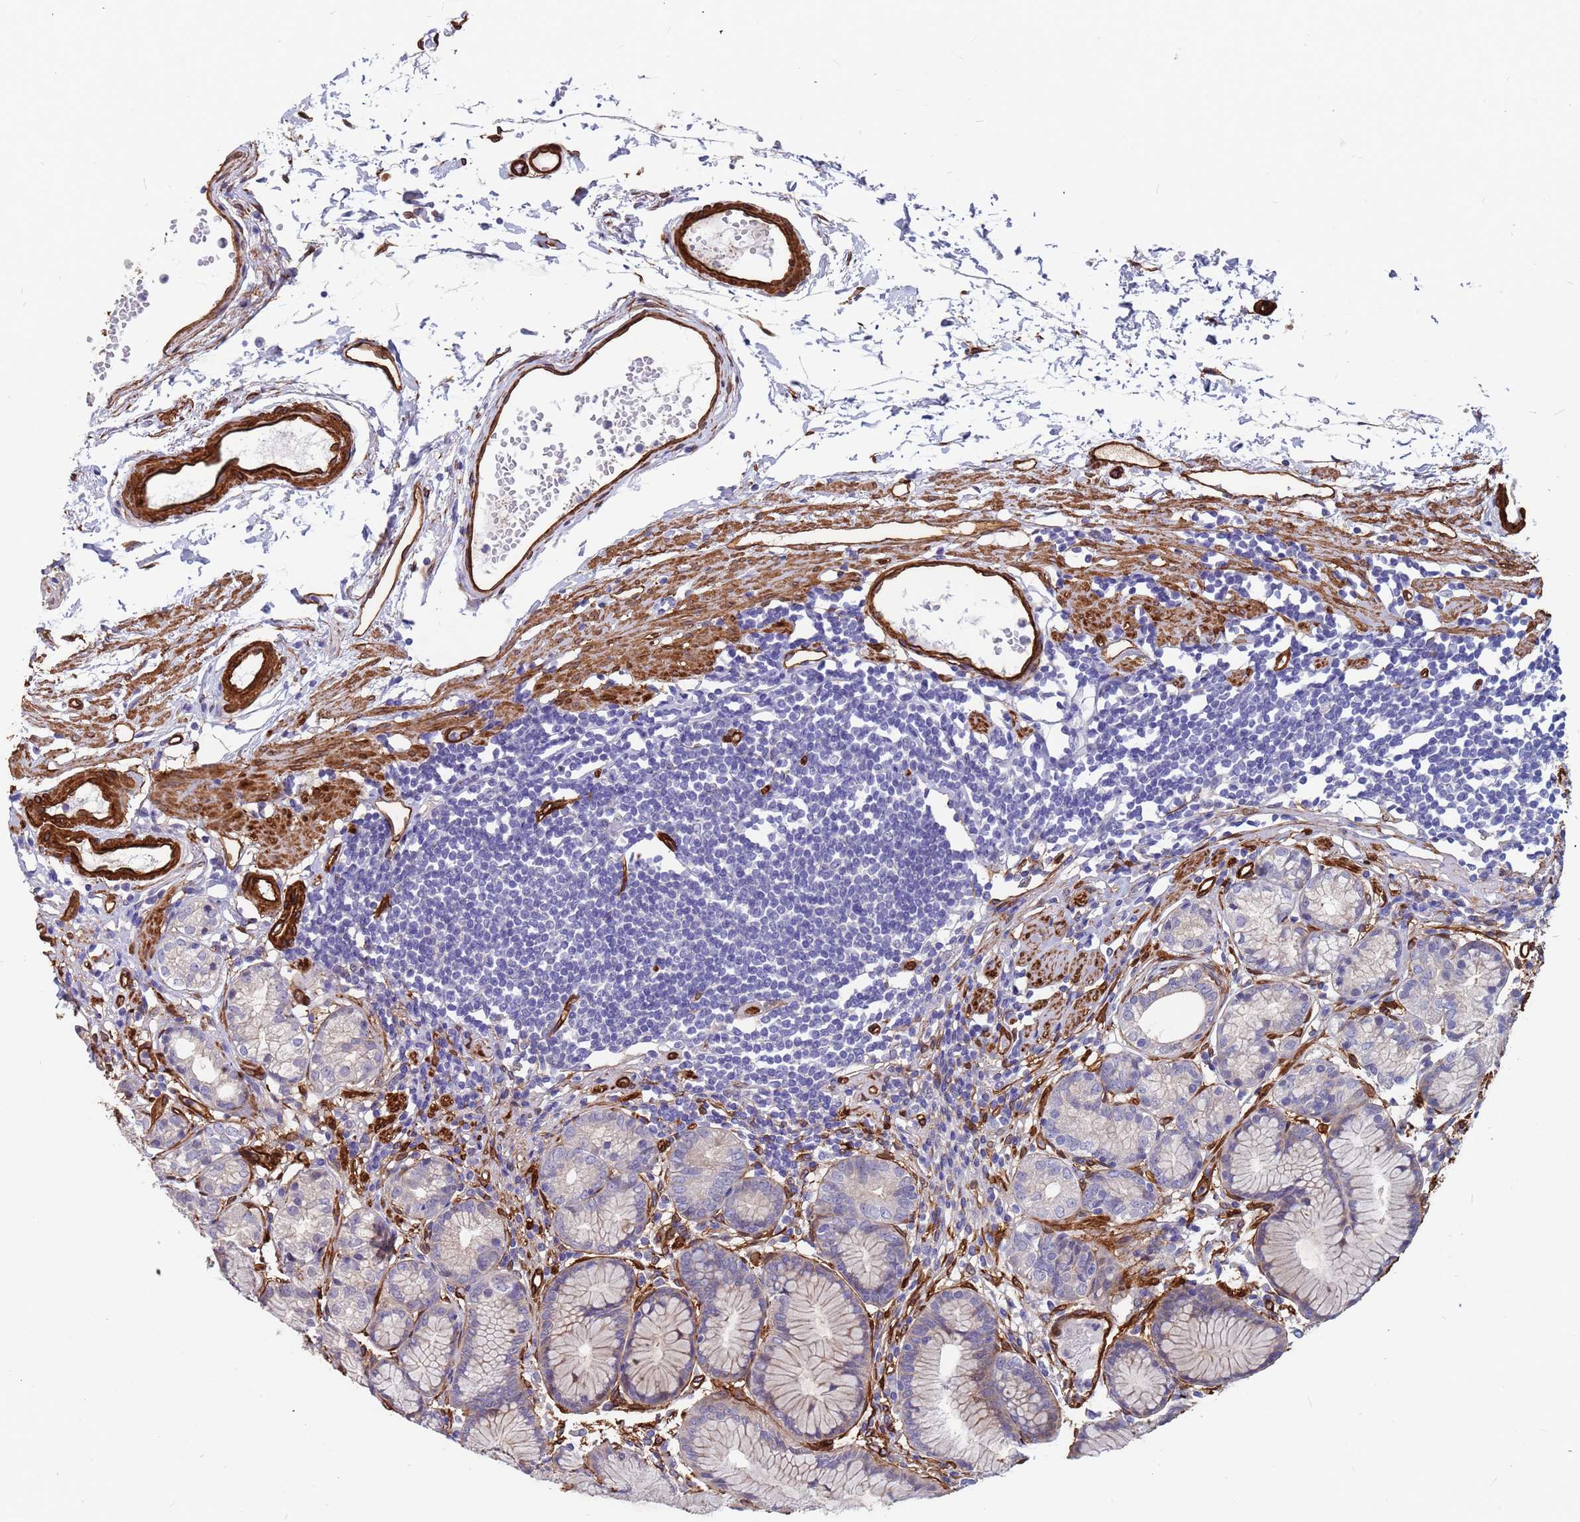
{"staining": {"intensity": "negative", "quantity": "none", "location": "none"}, "tissue": "stomach", "cell_type": "Glandular cells", "image_type": "normal", "snomed": [{"axis": "morphology", "description": "Normal tissue, NOS"}, {"axis": "topography", "description": "Stomach"}], "caption": "An immunohistochemistry (IHC) histopathology image of unremarkable stomach is shown. There is no staining in glandular cells of stomach. (DAB immunohistochemistry visualized using brightfield microscopy, high magnification).", "gene": "EHD2", "patient": {"sex": "female", "age": 57}}